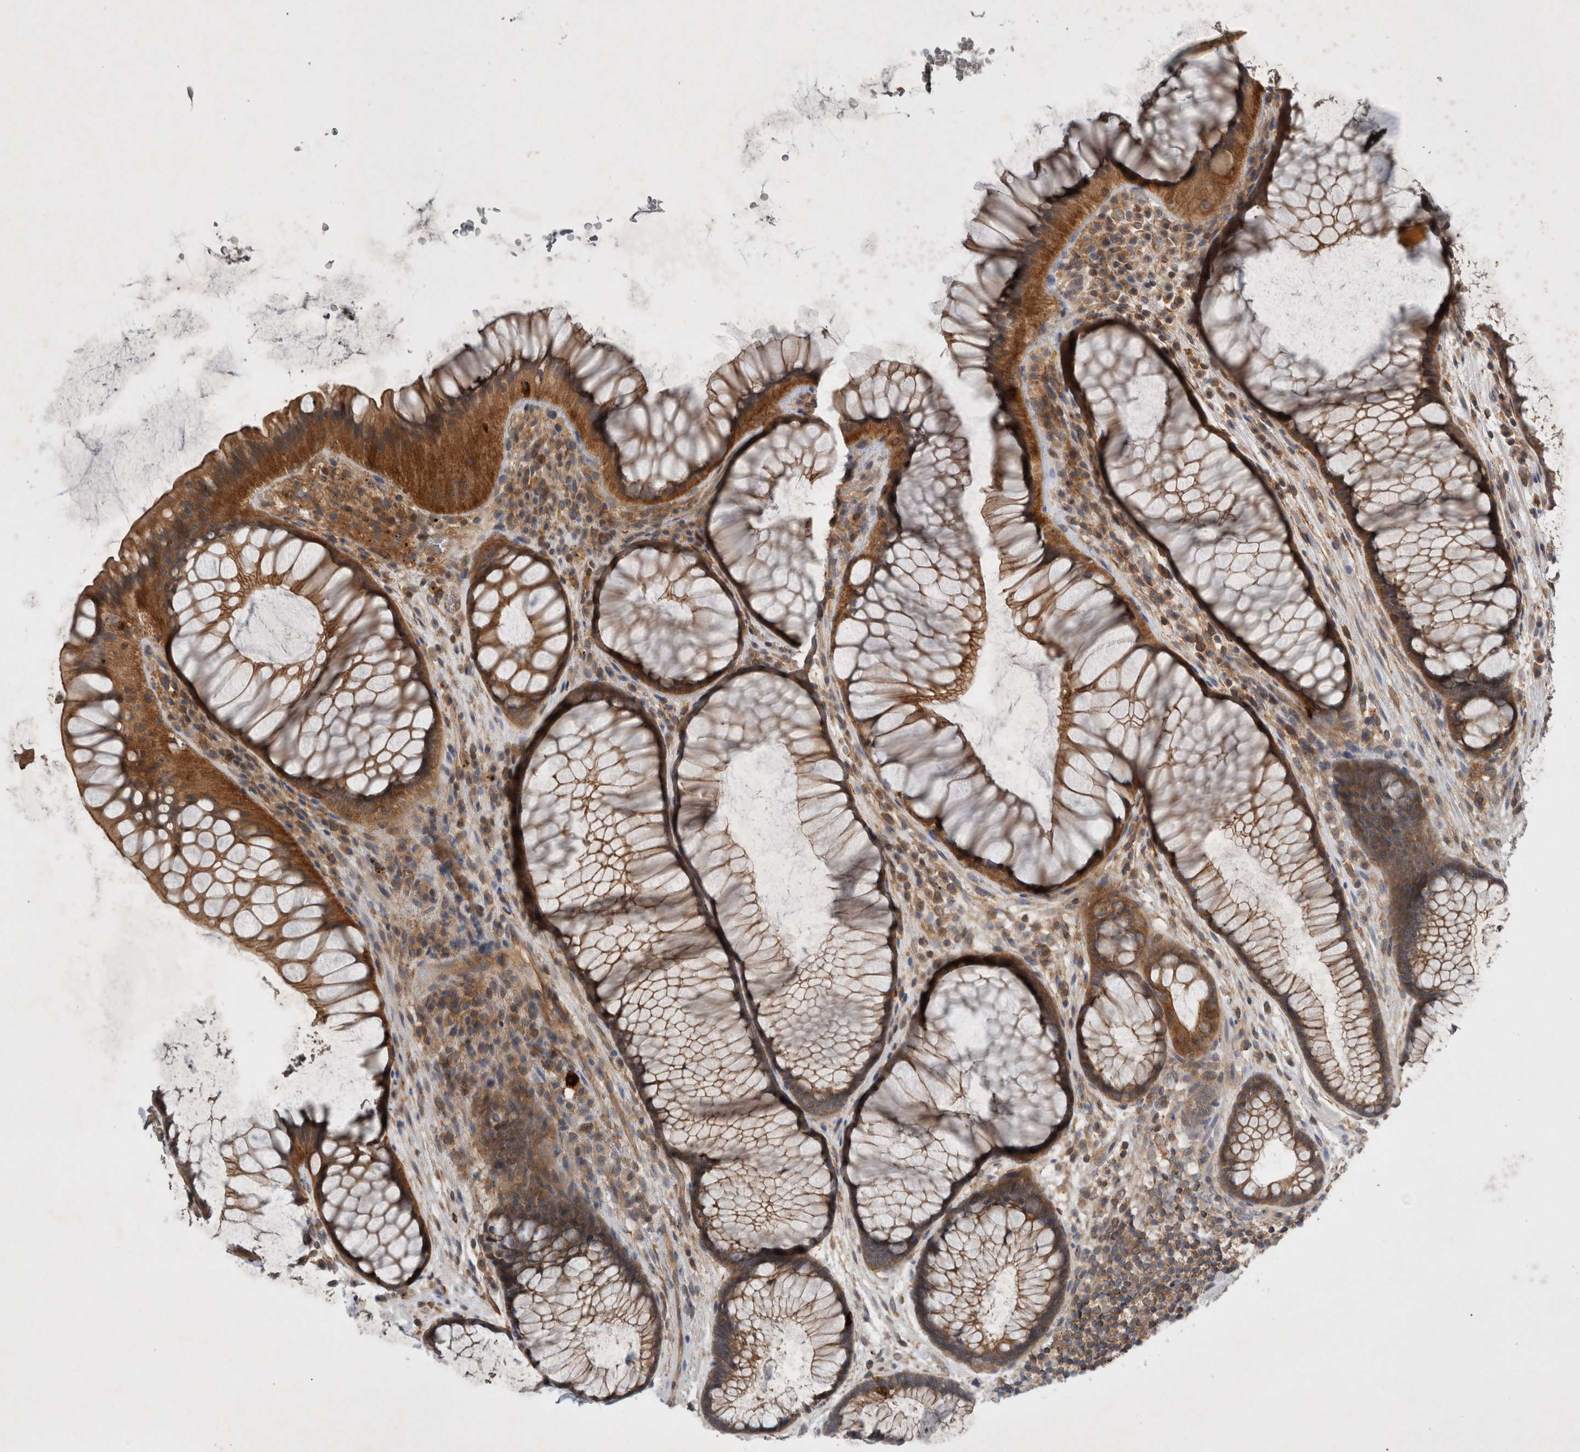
{"staining": {"intensity": "strong", "quantity": ">75%", "location": "cytoplasmic/membranous"}, "tissue": "rectum", "cell_type": "Glandular cells", "image_type": "normal", "snomed": [{"axis": "morphology", "description": "Normal tissue, NOS"}, {"axis": "topography", "description": "Rectum"}], "caption": "The immunohistochemical stain shows strong cytoplasmic/membranous positivity in glandular cells of normal rectum.", "gene": "SCARA5", "patient": {"sex": "male", "age": 51}}